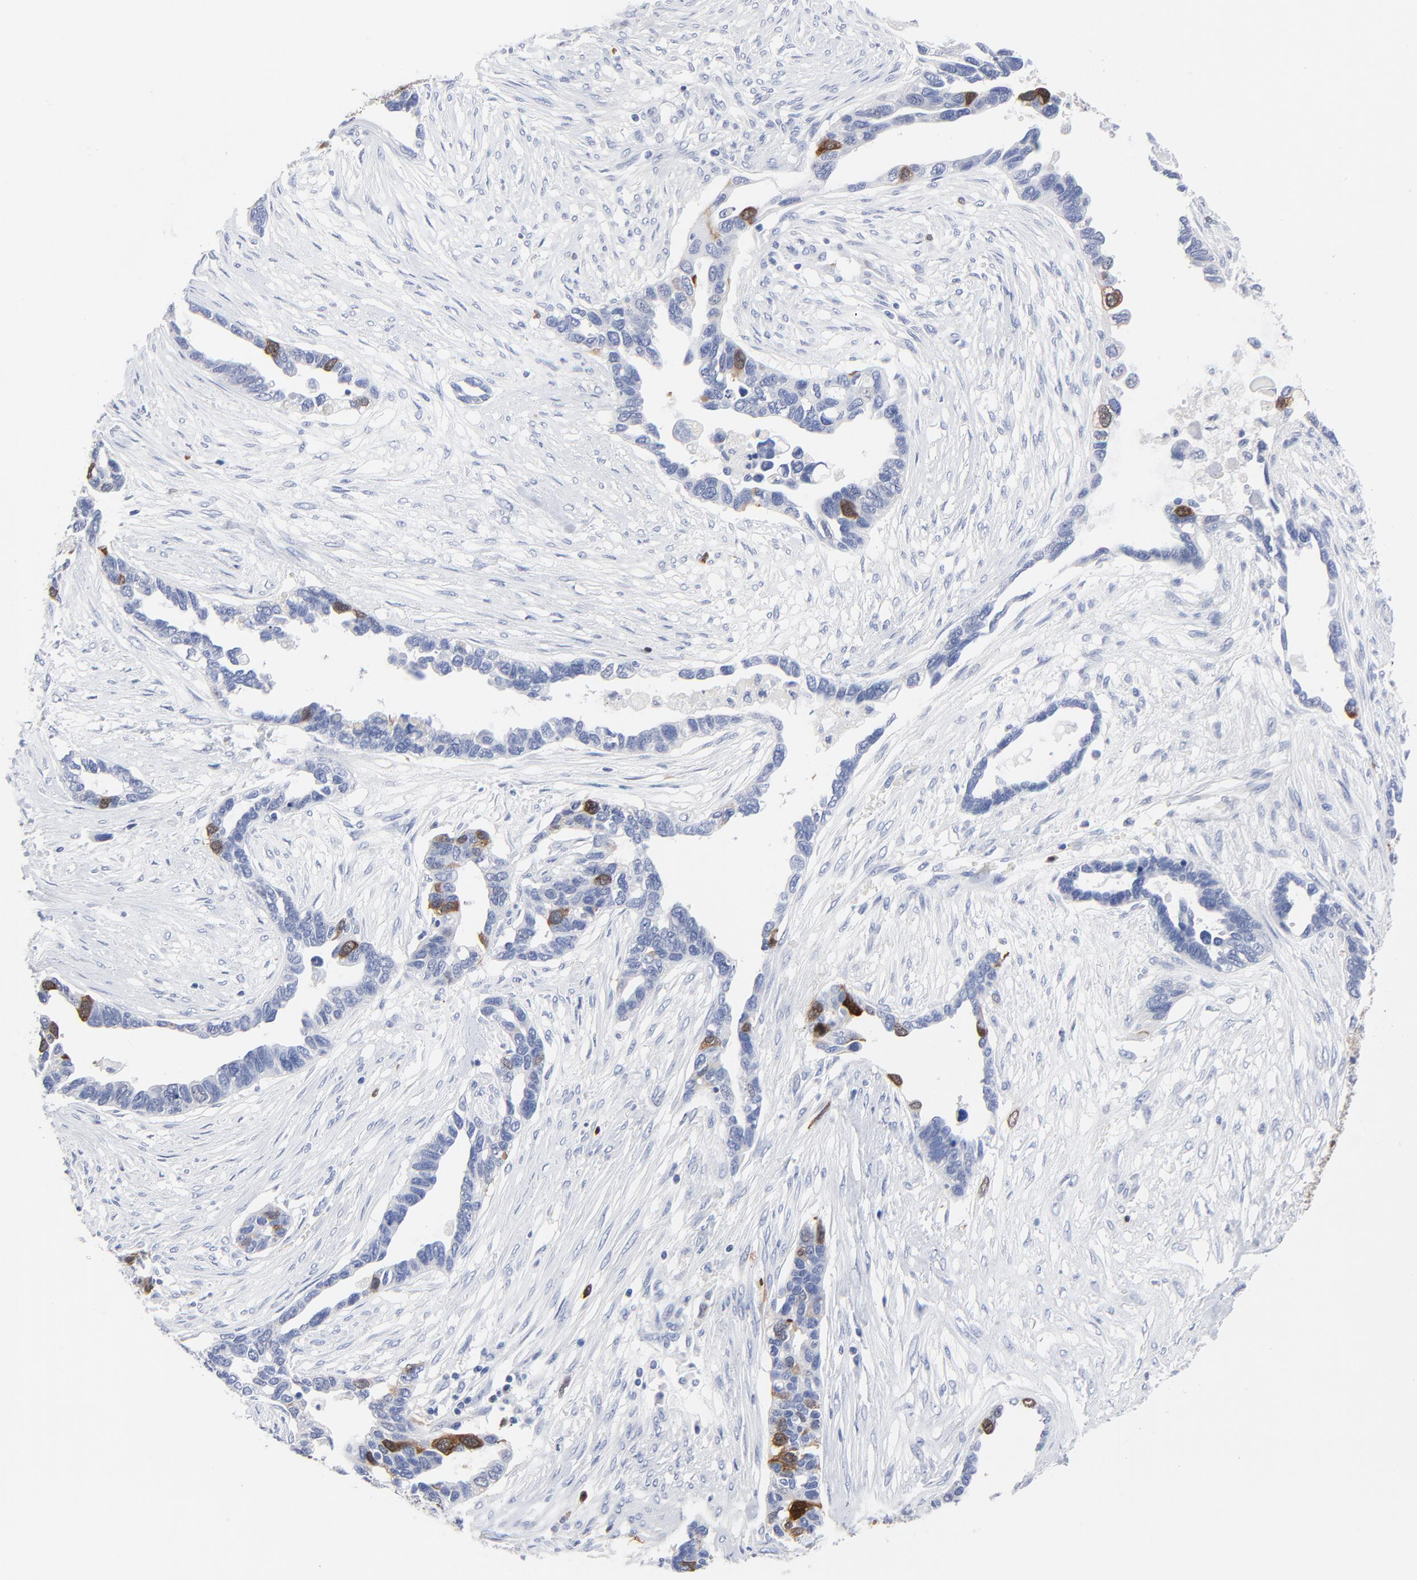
{"staining": {"intensity": "strong", "quantity": "<25%", "location": "cytoplasmic/membranous,nuclear"}, "tissue": "ovarian cancer", "cell_type": "Tumor cells", "image_type": "cancer", "snomed": [{"axis": "morphology", "description": "Cystadenocarcinoma, serous, NOS"}, {"axis": "topography", "description": "Ovary"}], "caption": "Protein staining shows strong cytoplasmic/membranous and nuclear positivity in approximately <25% of tumor cells in ovarian cancer (serous cystadenocarcinoma).", "gene": "CDK1", "patient": {"sex": "female", "age": 54}}